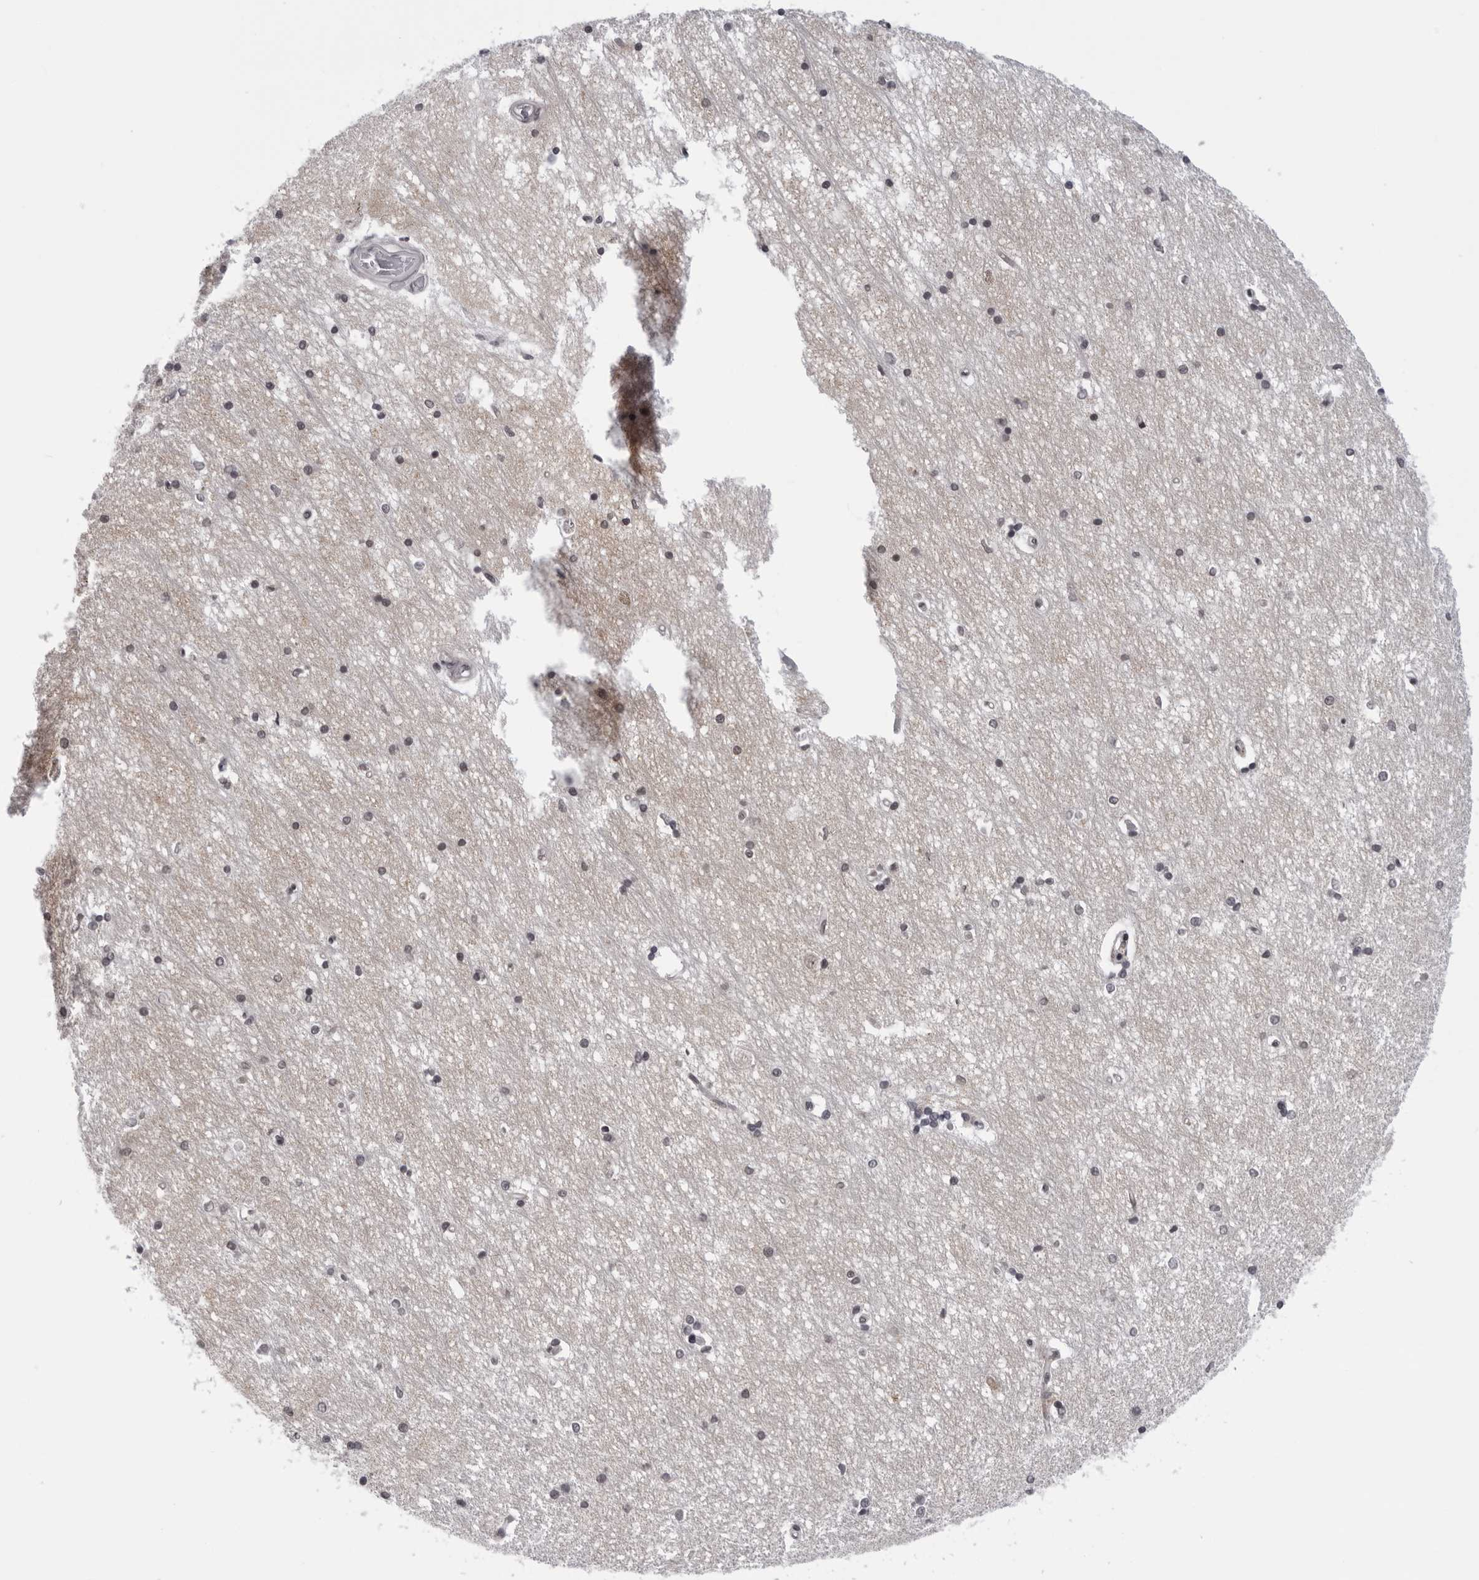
{"staining": {"intensity": "negative", "quantity": "none", "location": "none"}, "tissue": "hippocampus", "cell_type": "Glial cells", "image_type": "normal", "snomed": [{"axis": "morphology", "description": "Normal tissue, NOS"}, {"axis": "topography", "description": "Hippocampus"}], "caption": "The micrograph reveals no significant staining in glial cells of hippocampus. Nuclei are stained in blue.", "gene": "GCSAML", "patient": {"sex": "male", "age": 45}}